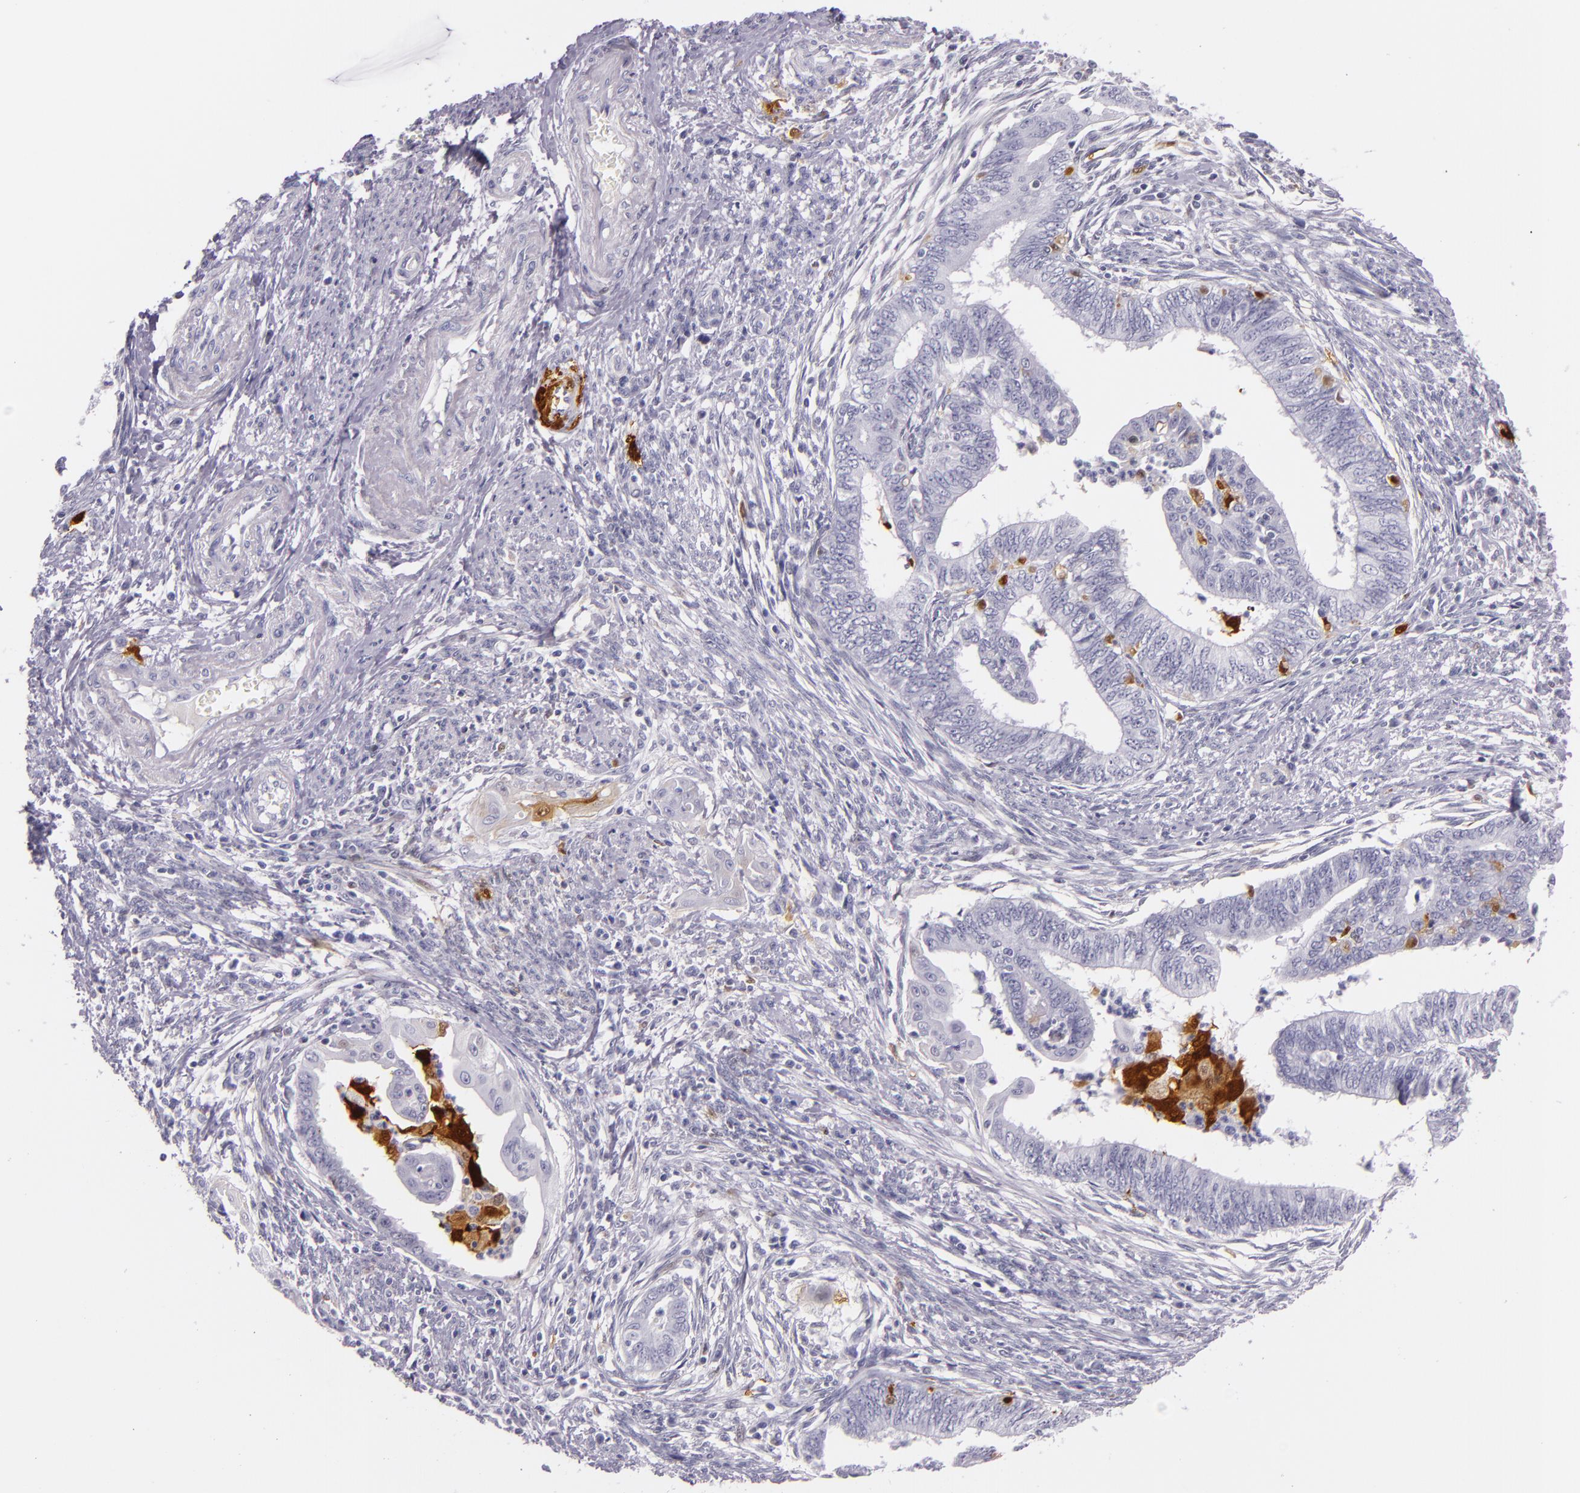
{"staining": {"intensity": "negative", "quantity": "none", "location": "none"}, "tissue": "endometrial cancer", "cell_type": "Tumor cells", "image_type": "cancer", "snomed": [{"axis": "morphology", "description": "Adenocarcinoma, NOS"}, {"axis": "topography", "description": "Endometrium"}], "caption": "This micrograph is of endometrial cancer stained with immunohistochemistry (IHC) to label a protein in brown with the nuclei are counter-stained blue. There is no positivity in tumor cells.", "gene": "MT1A", "patient": {"sex": "female", "age": 66}}